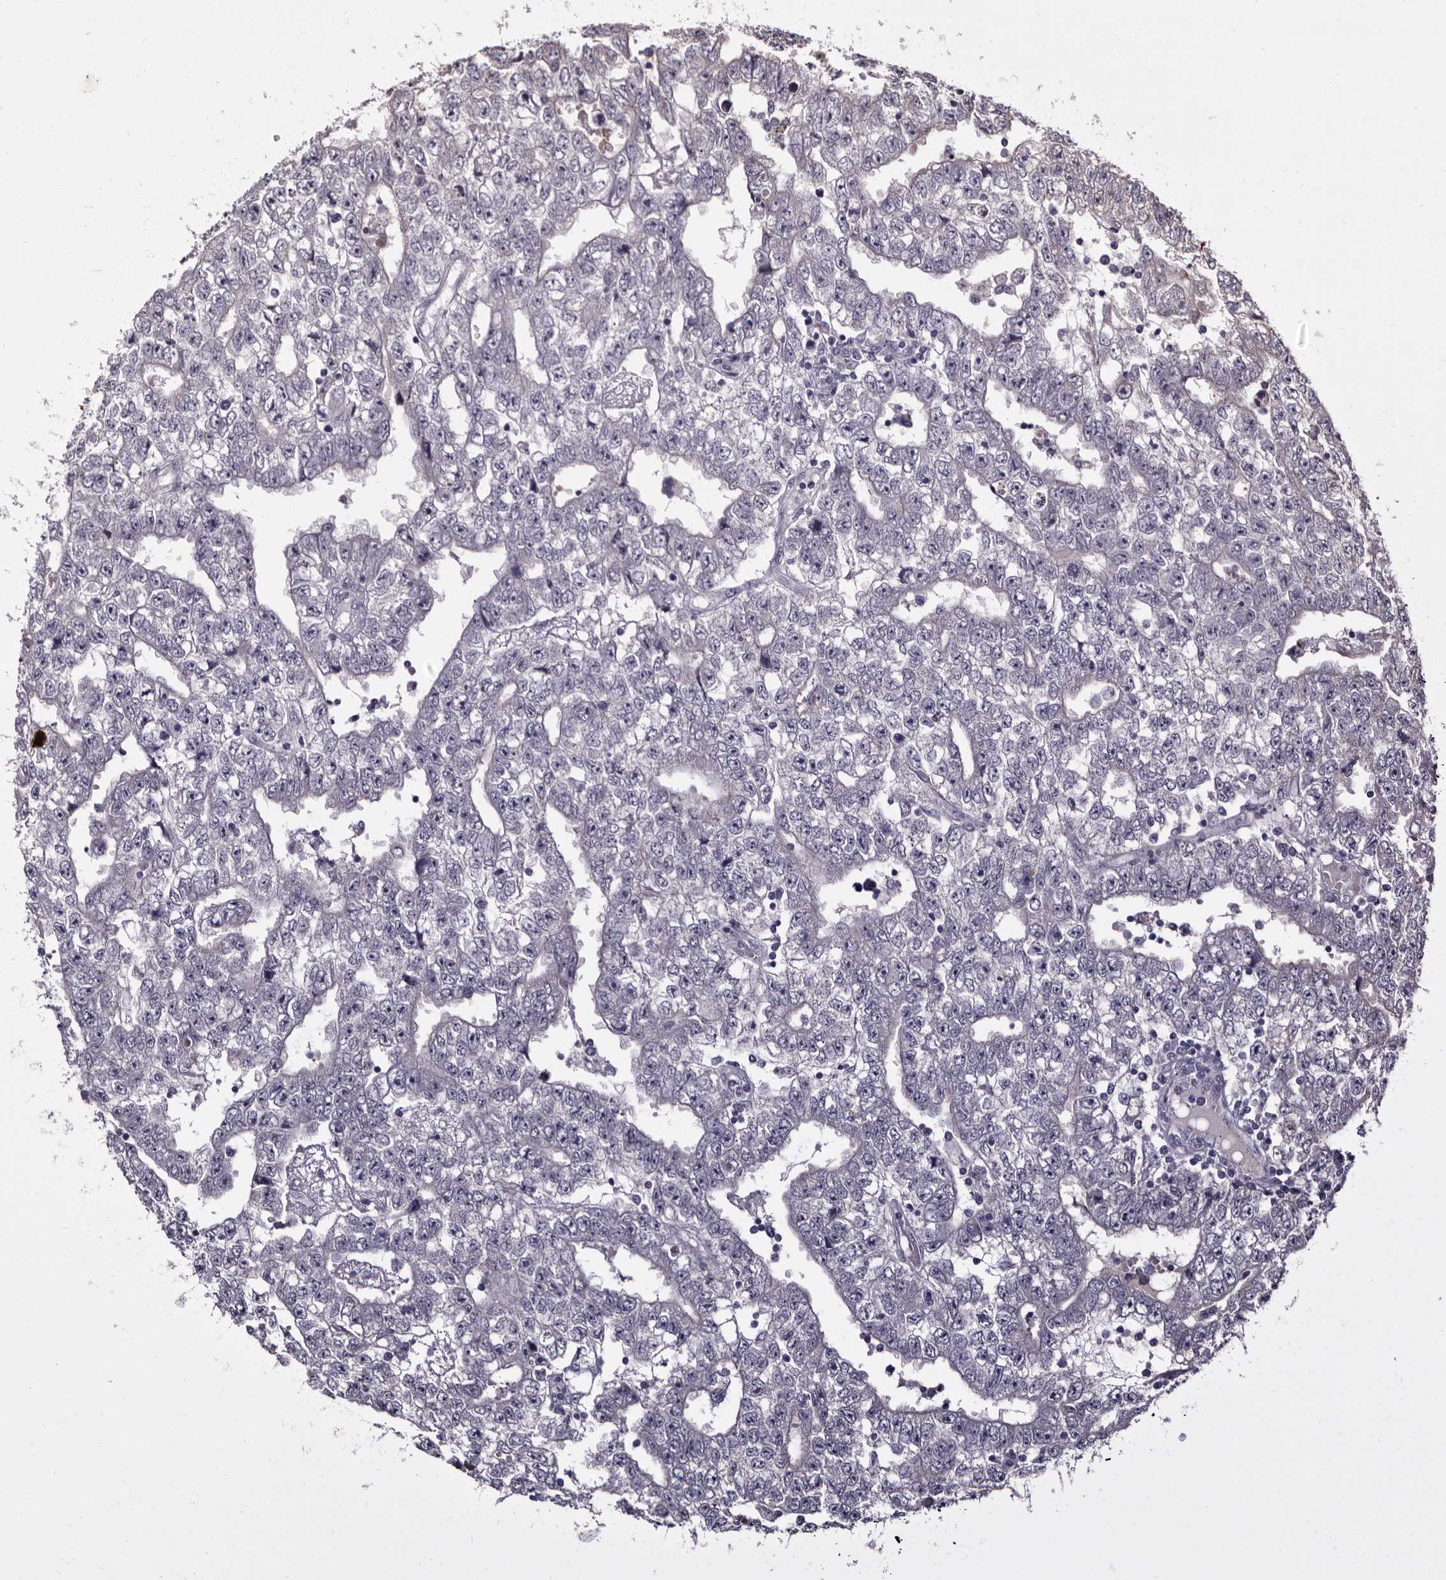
{"staining": {"intensity": "negative", "quantity": "none", "location": "none"}, "tissue": "testis cancer", "cell_type": "Tumor cells", "image_type": "cancer", "snomed": [{"axis": "morphology", "description": "Carcinoma, Embryonal, NOS"}, {"axis": "topography", "description": "Testis"}], "caption": "High magnification brightfield microscopy of testis embryonal carcinoma stained with DAB (brown) and counterstained with hematoxylin (blue): tumor cells show no significant positivity.", "gene": "LANCL2", "patient": {"sex": "male", "age": 25}}